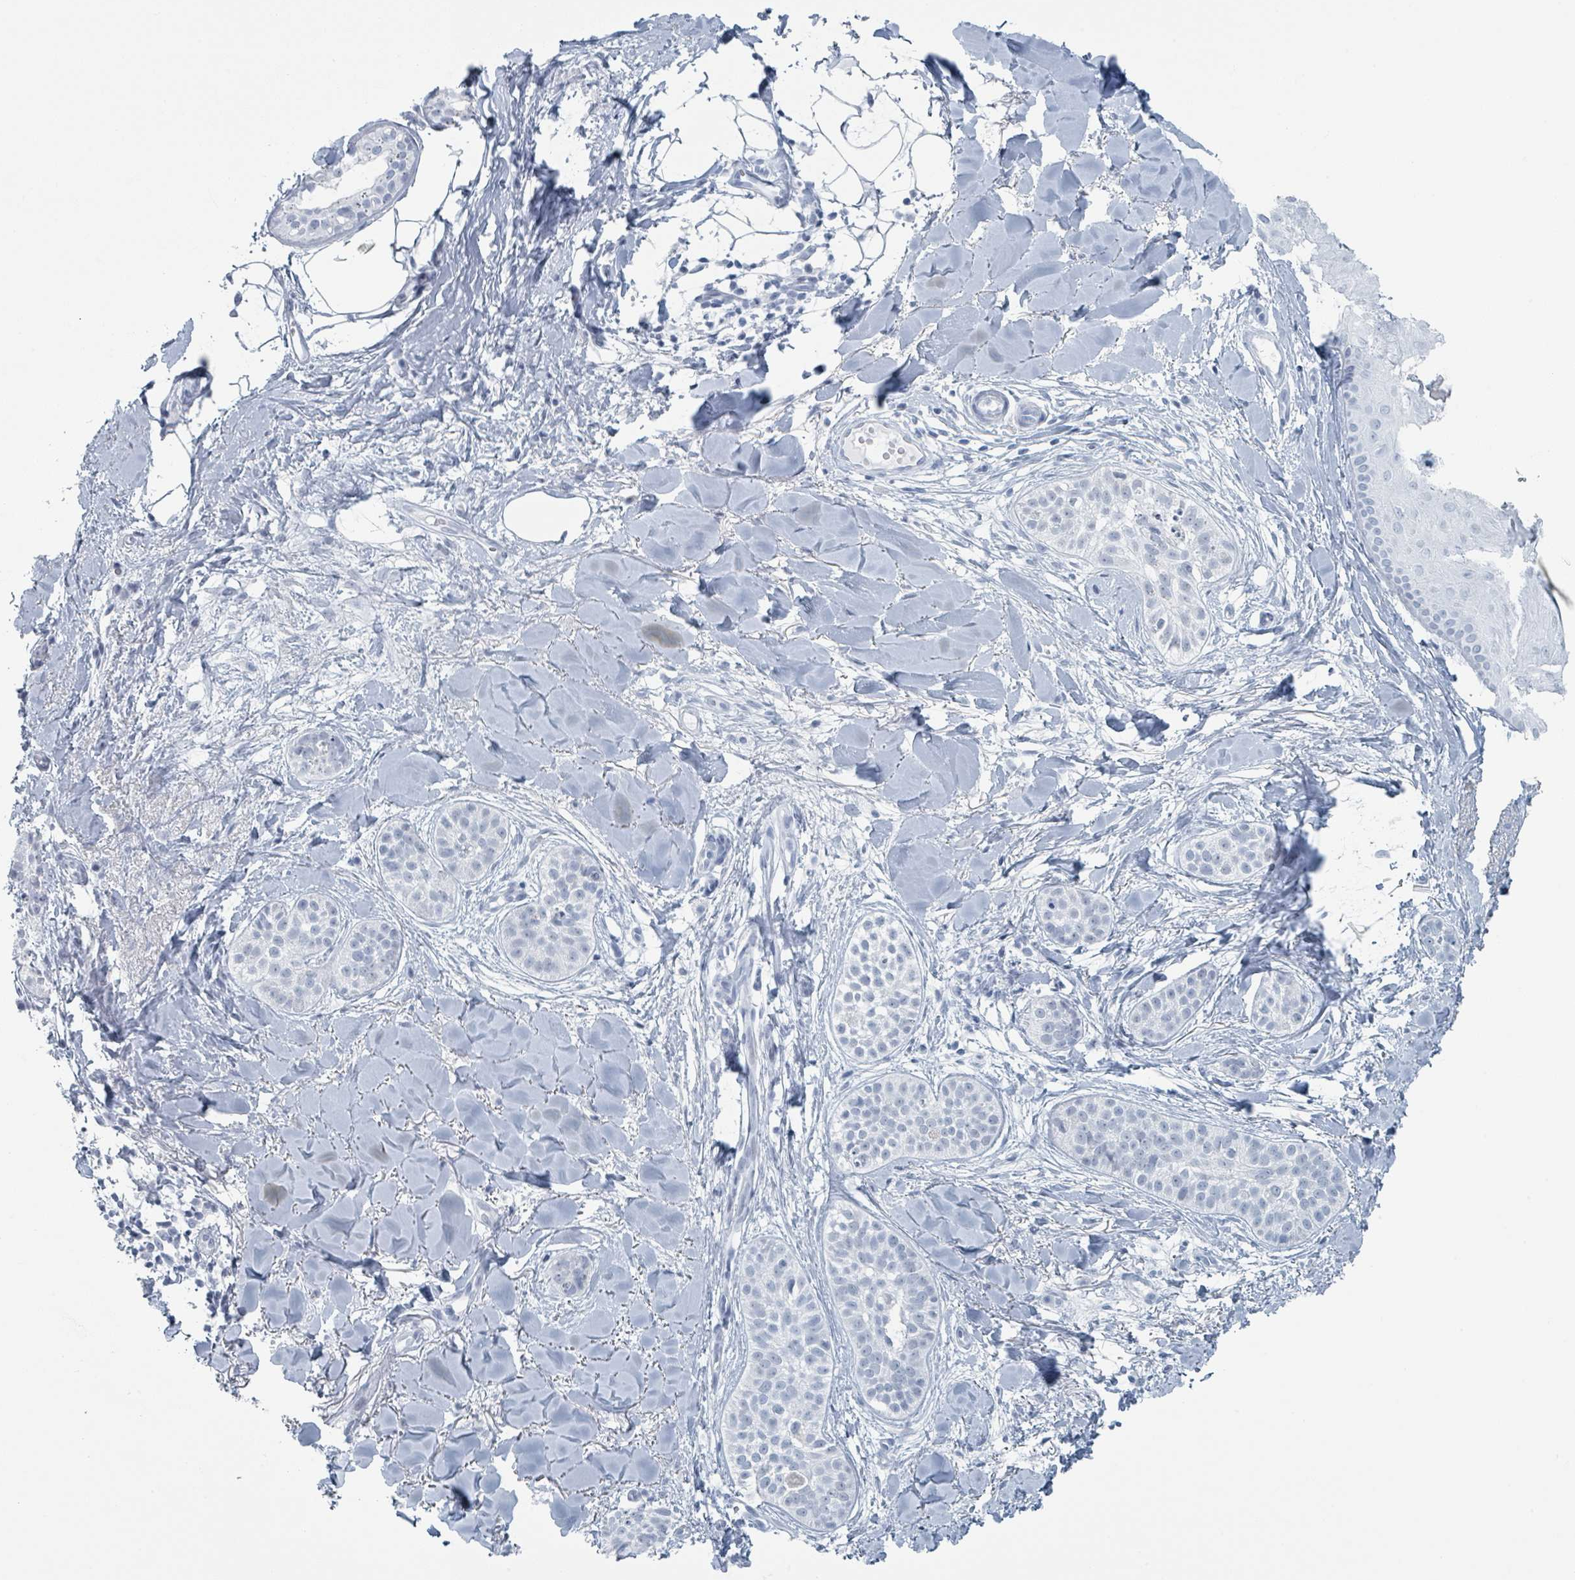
{"staining": {"intensity": "negative", "quantity": "none", "location": "none"}, "tissue": "skin cancer", "cell_type": "Tumor cells", "image_type": "cancer", "snomed": [{"axis": "morphology", "description": "Basal cell carcinoma"}, {"axis": "topography", "description": "Skin"}], "caption": "IHC photomicrograph of neoplastic tissue: human skin cancer (basal cell carcinoma) stained with DAB reveals no significant protein staining in tumor cells.", "gene": "GPR15LG", "patient": {"sex": "male", "age": 52}}